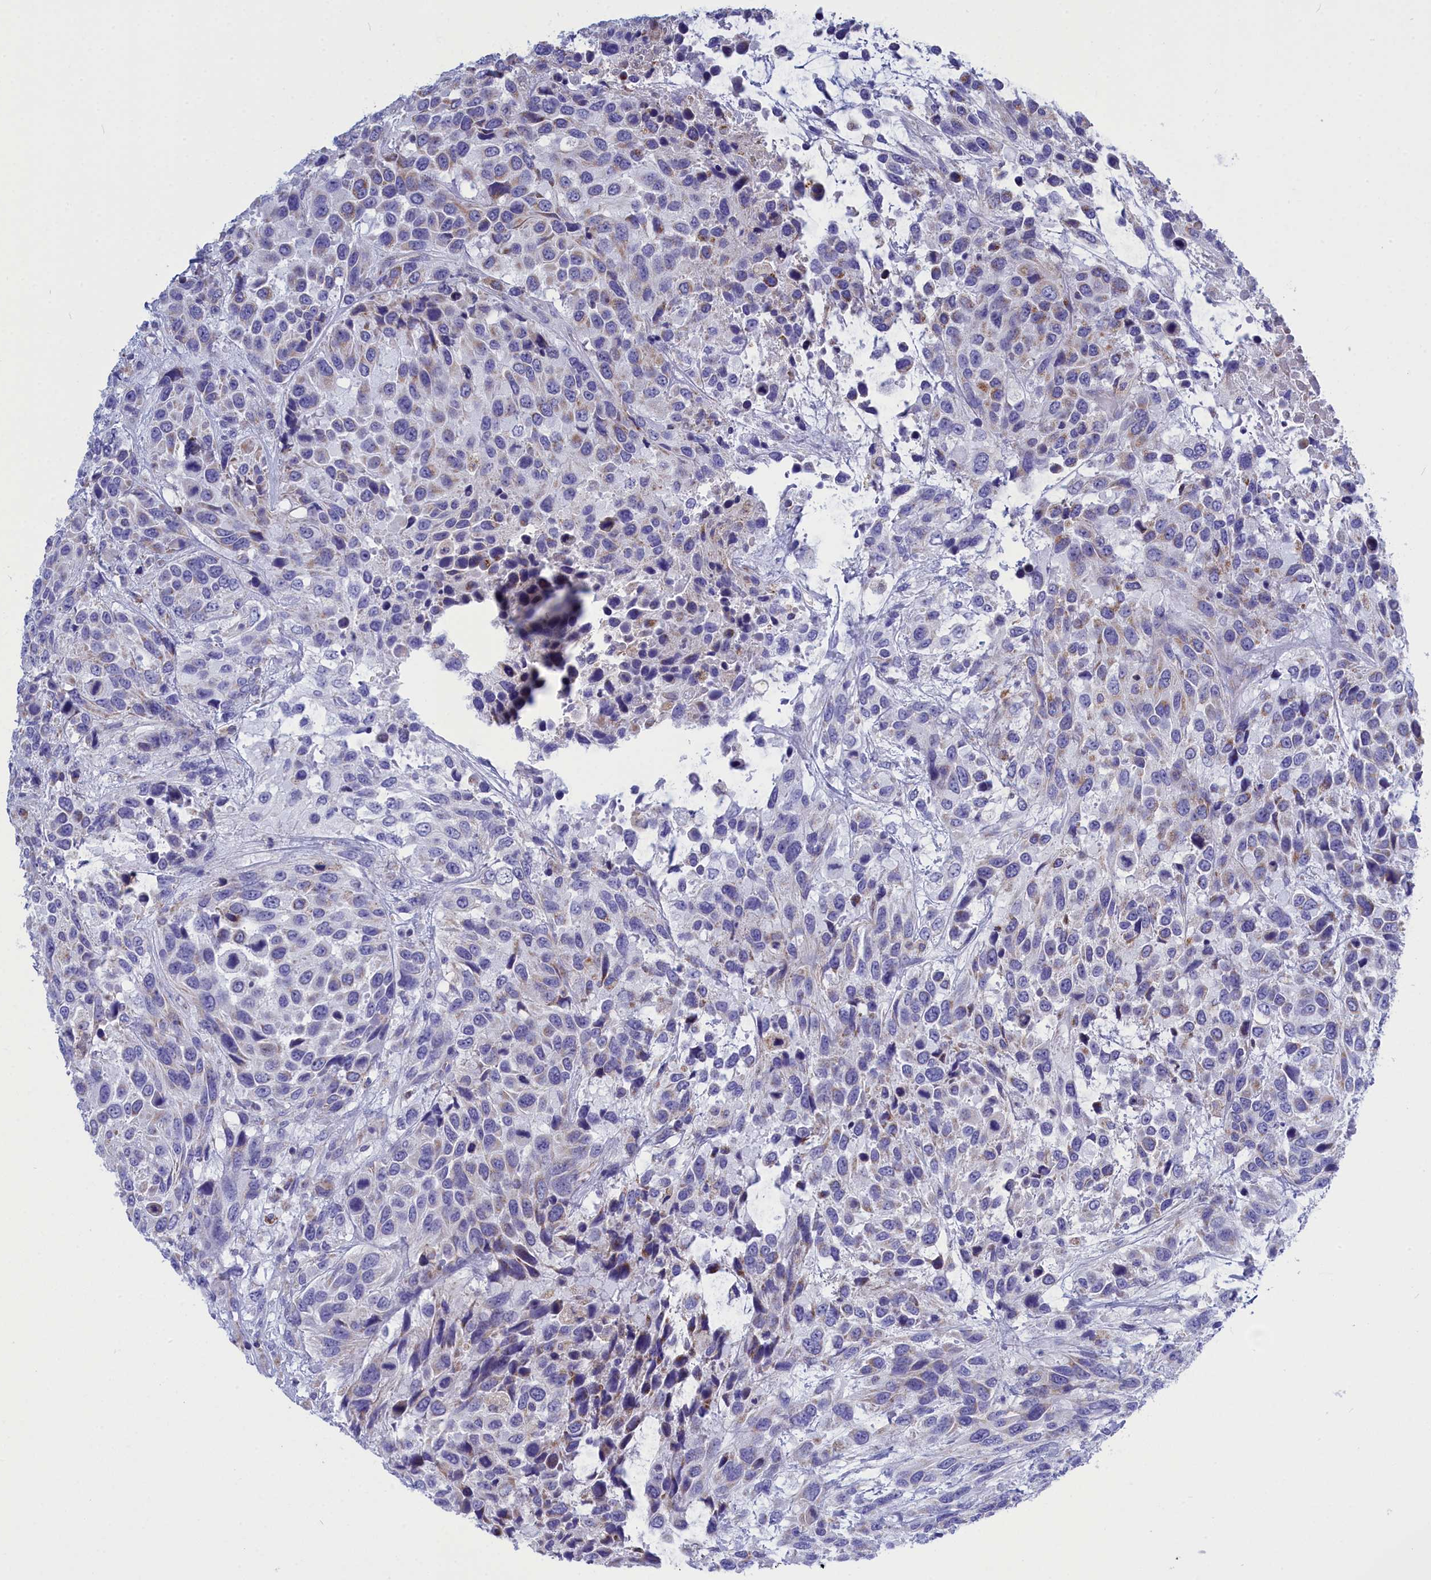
{"staining": {"intensity": "moderate", "quantity": "<25%", "location": "cytoplasmic/membranous"}, "tissue": "urothelial cancer", "cell_type": "Tumor cells", "image_type": "cancer", "snomed": [{"axis": "morphology", "description": "Urothelial carcinoma, High grade"}, {"axis": "topography", "description": "Urinary bladder"}], "caption": "Brown immunohistochemical staining in urothelial cancer displays moderate cytoplasmic/membranous expression in approximately <25% of tumor cells.", "gene": "CCRL2", "patient": {"sex": "female", "age": 70}}